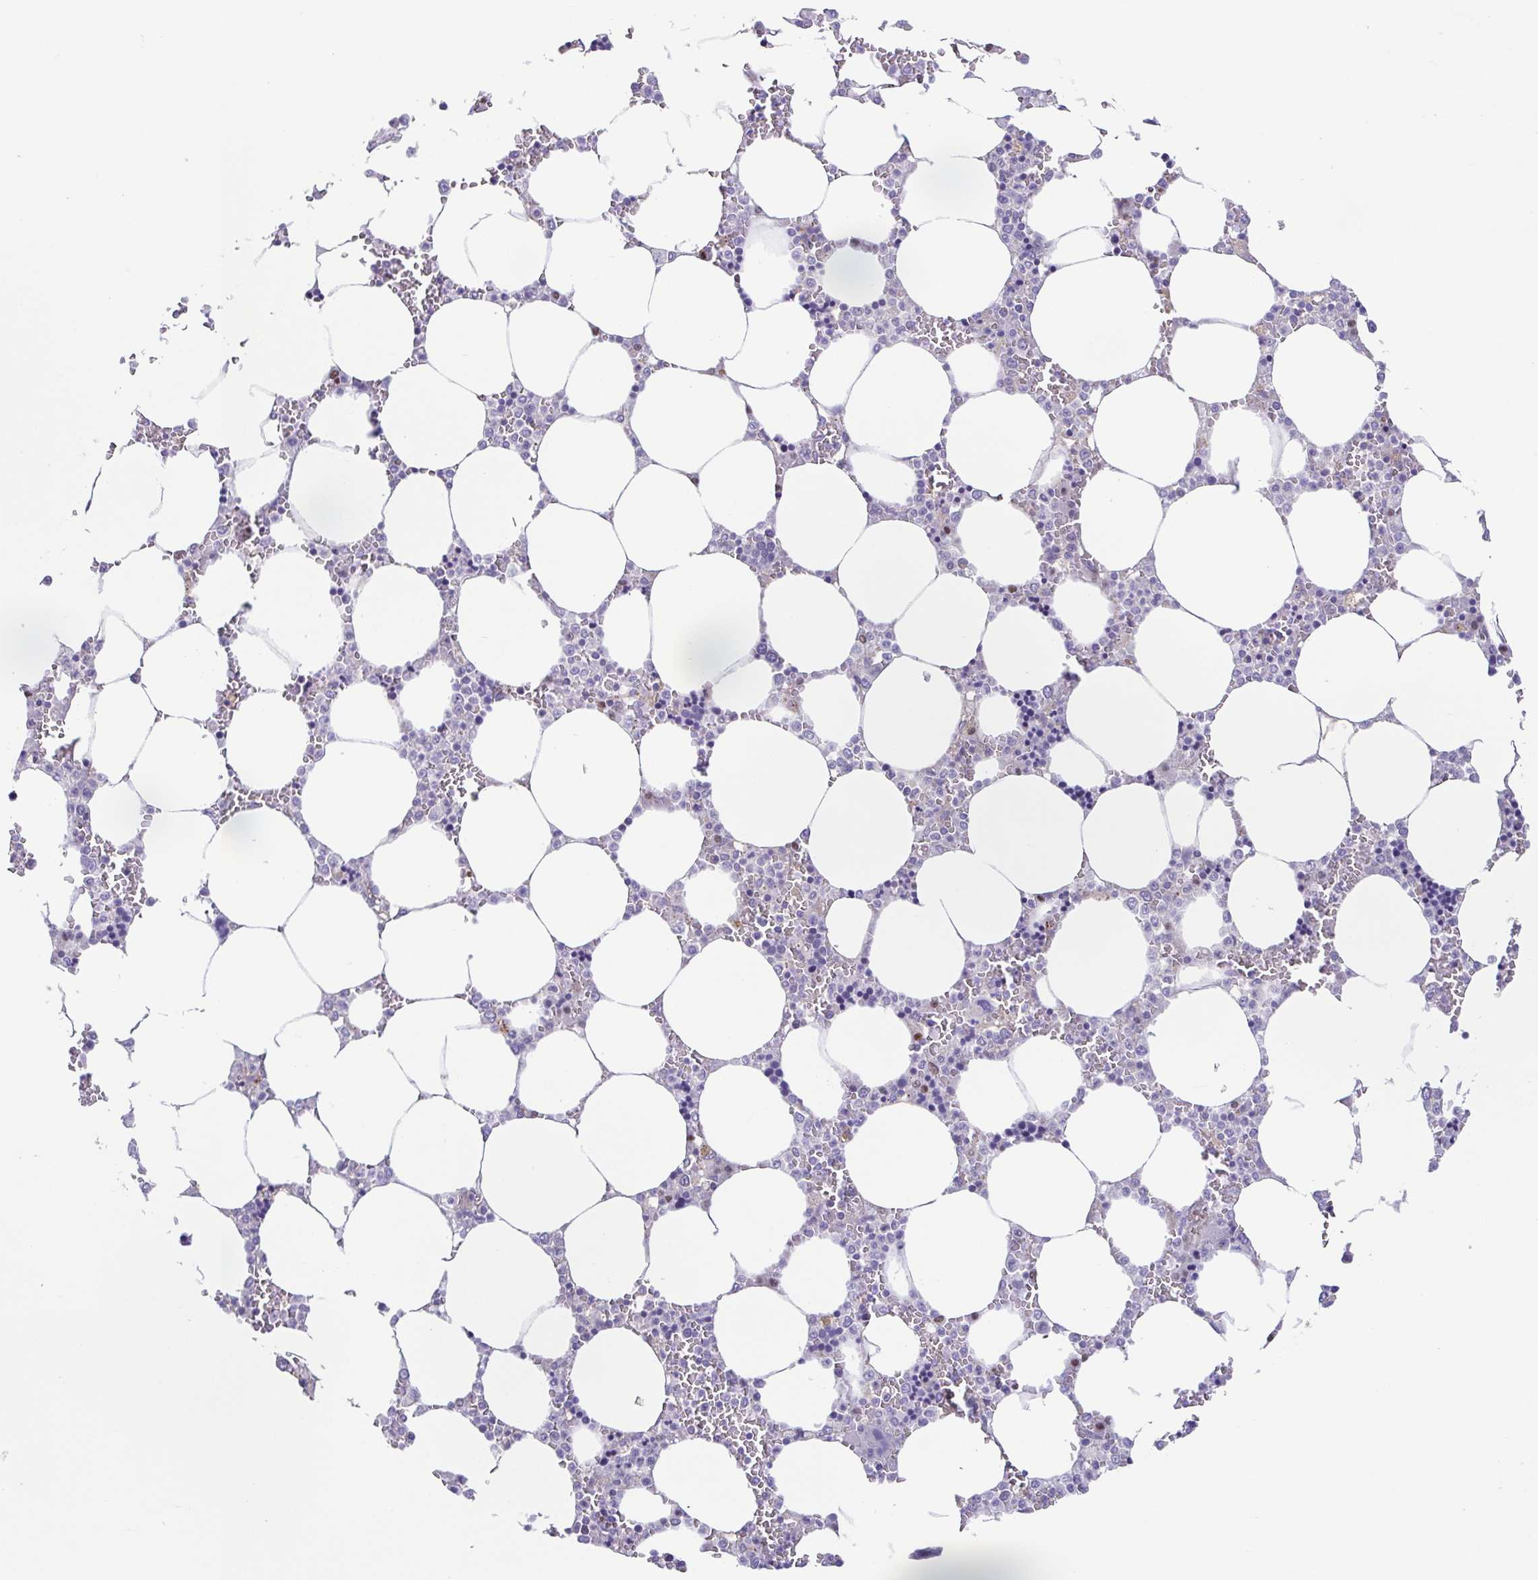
{"staining": {"intensity": "negative", "quantity": "none", "location": "none"}, "tissue": "bone marrow", "cell_type": "Hematopoietic cells", "image_type": "normal", "snomed": [{"axis": "morphology", "description": "Normal tissue, NOS"}, {"axis": "topography", "description": "Bone marrow"}], "caption": "High magnification brightfield microscopy of normal bone marrow stained with DAB (brown) and counterstained with hematoxylin (blue): hematopoietic cells show no significant expression. Brightfield microscopy of IHC stained with DAB (3,3'-diaminobenzidine) (brown) and hematoxylin (blue), captured at high magnification.", "gene": "UBE2Q1", "patient": {"sex": "male", "age": 64}}